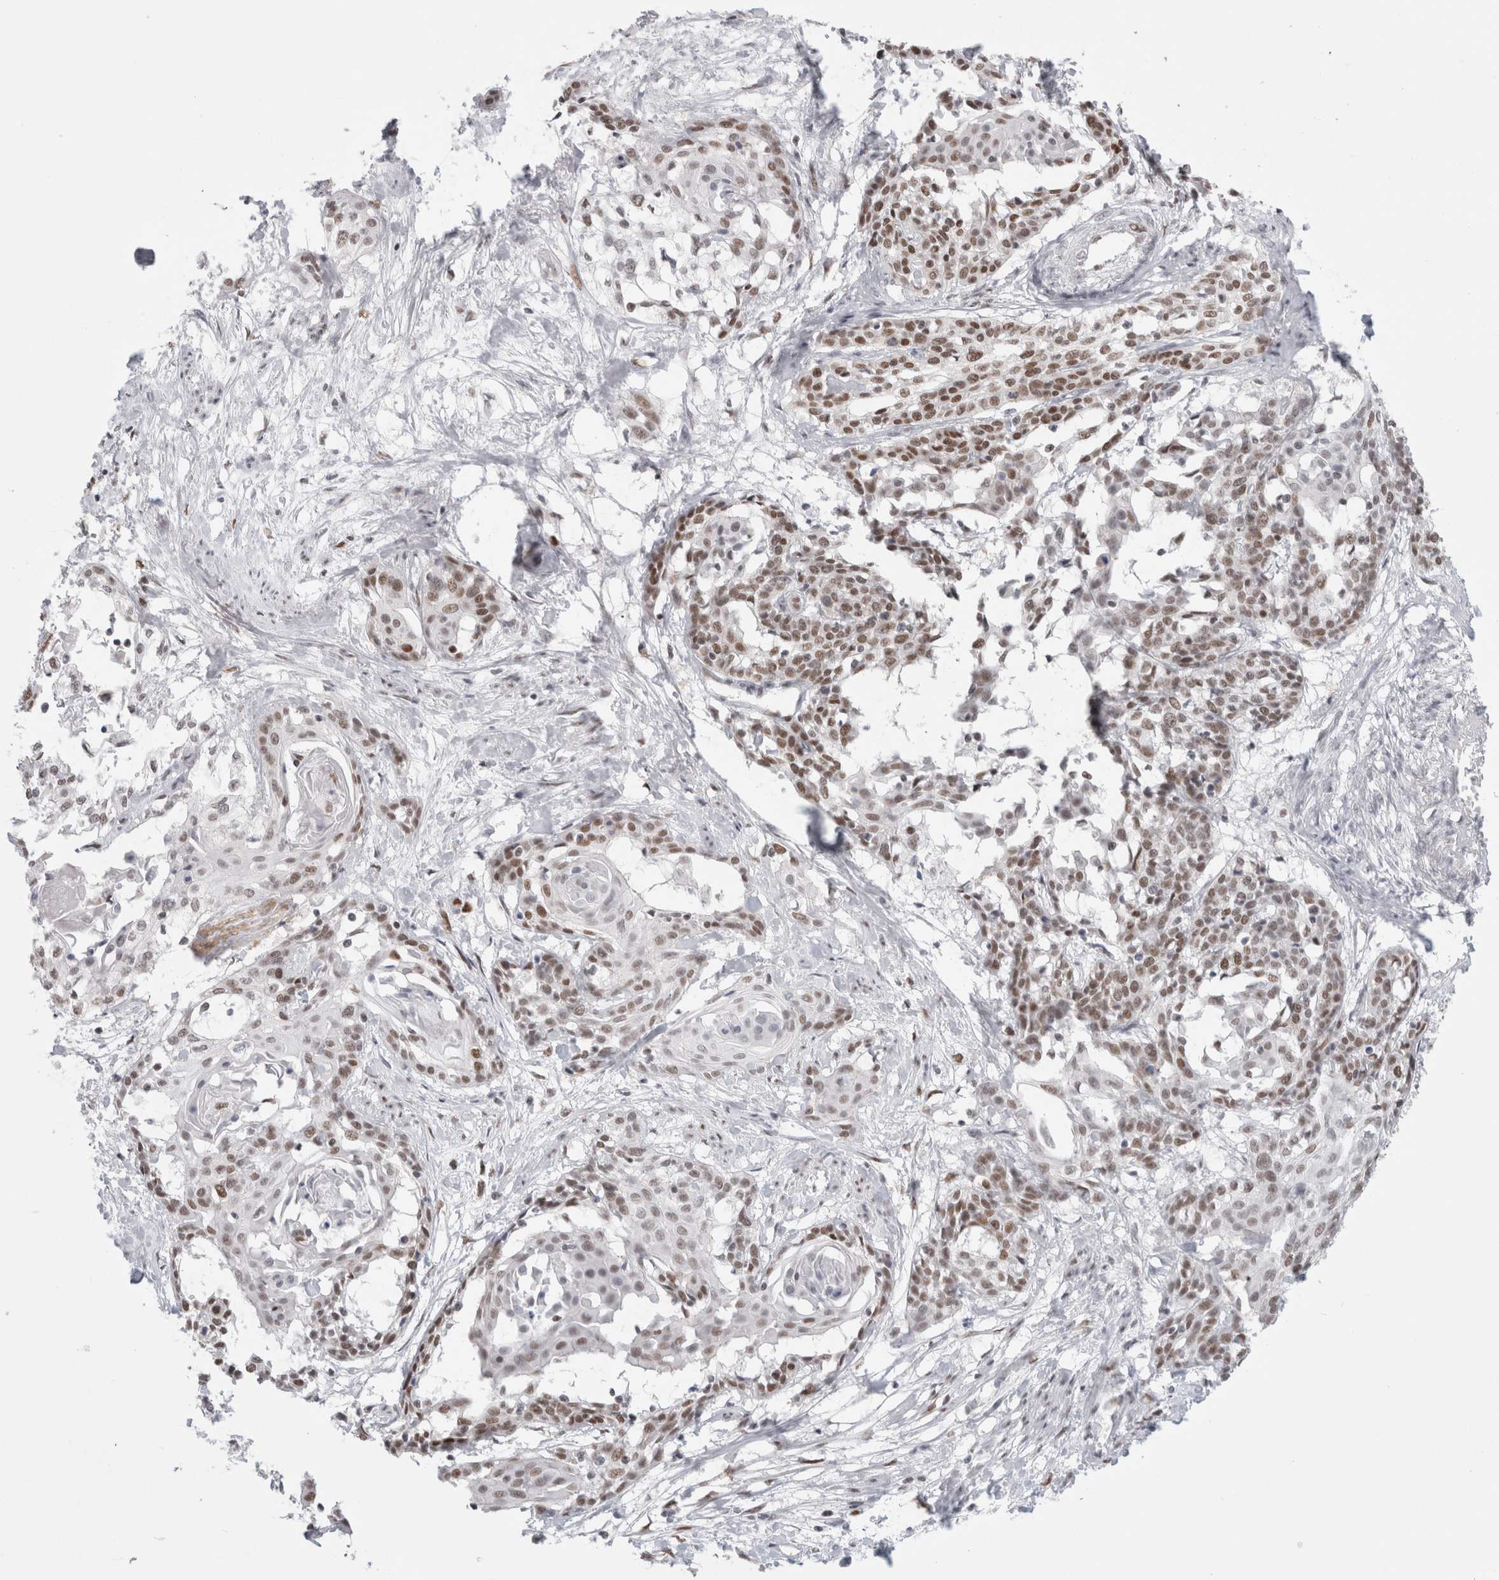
{"staining": {"intensity": "moderate", "quantity": "25%-75%", "location": "nuclear"}, "tissue": "cervical cancer", "cell_type": "Tumor cells", "image_type": "cancer", "snomed": [{"axis": "morphology", "description": "Squamous cell carcinoma, NOS"}, {"axis": "topography", "description": "Cervix"}], "caption": "A micrograph of human squamous cell carcinoma (cervical) stained for a protein demonstrates moderate nuclear brown staining in tumor cells.", "gene": "SMARCC1", "patient": {"sex": "female", "age": 57}}